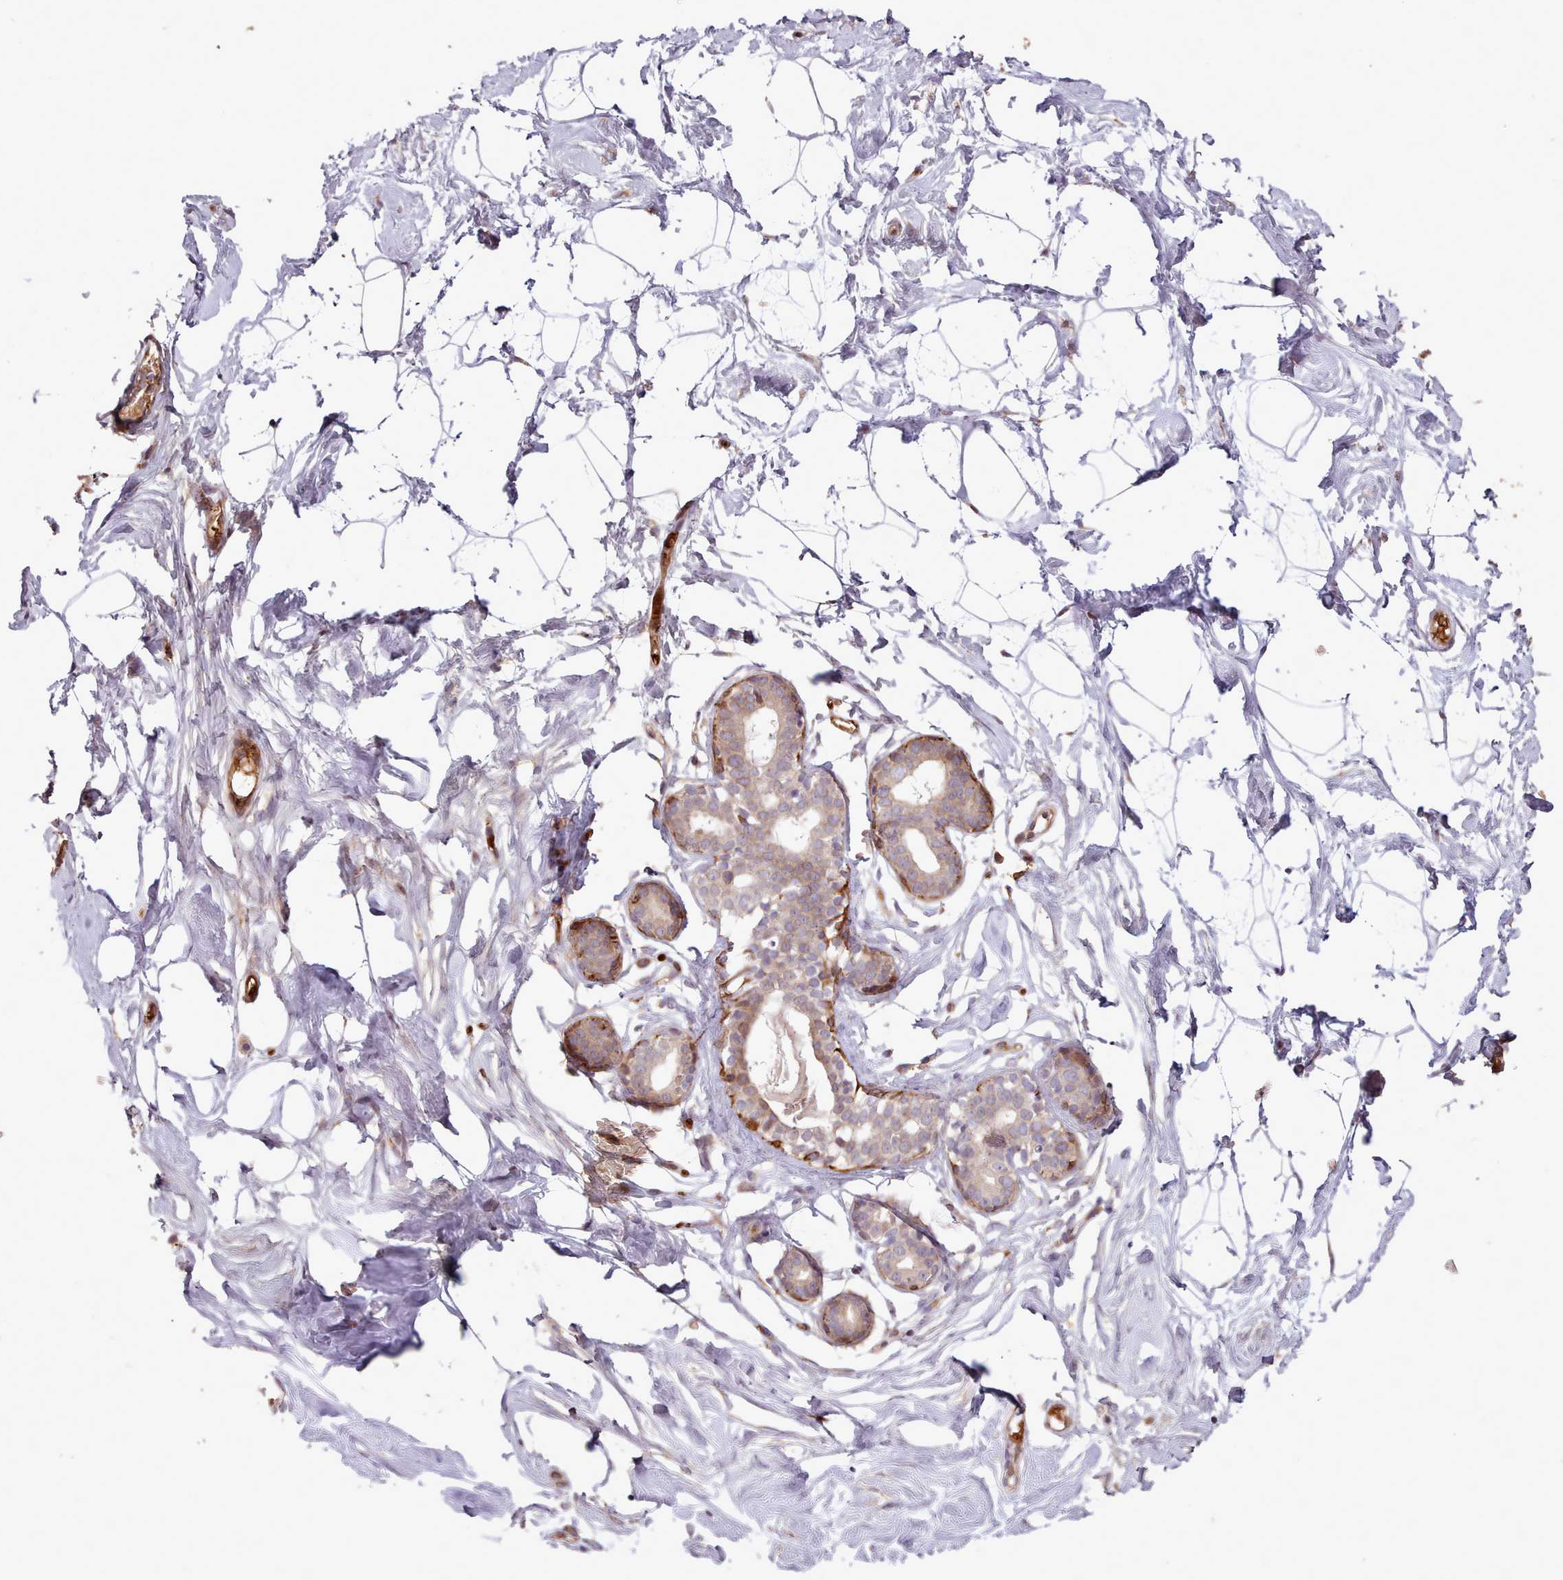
{"staining": {"intensity": "negative", "quantity": "none", "location": "none"}, "tissue": "breast", "cell_type": "Adipocytes", "image_type": "normal", "snomed": [{"axis": "morphology", "description": "Normal tissue, NOS"}, {"axis": "morphology", "description": "Adenoma, NOS"}, {"axis": "topography", "description": "Breast"}], "caption": "Adipocytes show no significant protein staining in unremarkable breast. The staining was performed using DAB to visualize the protein expression in brown, while the nuclei were stained in blue with hematoxylin (Magnification: 20x).", "gene": "CABP1", "patient": {"sex": "female", "age": 23}}